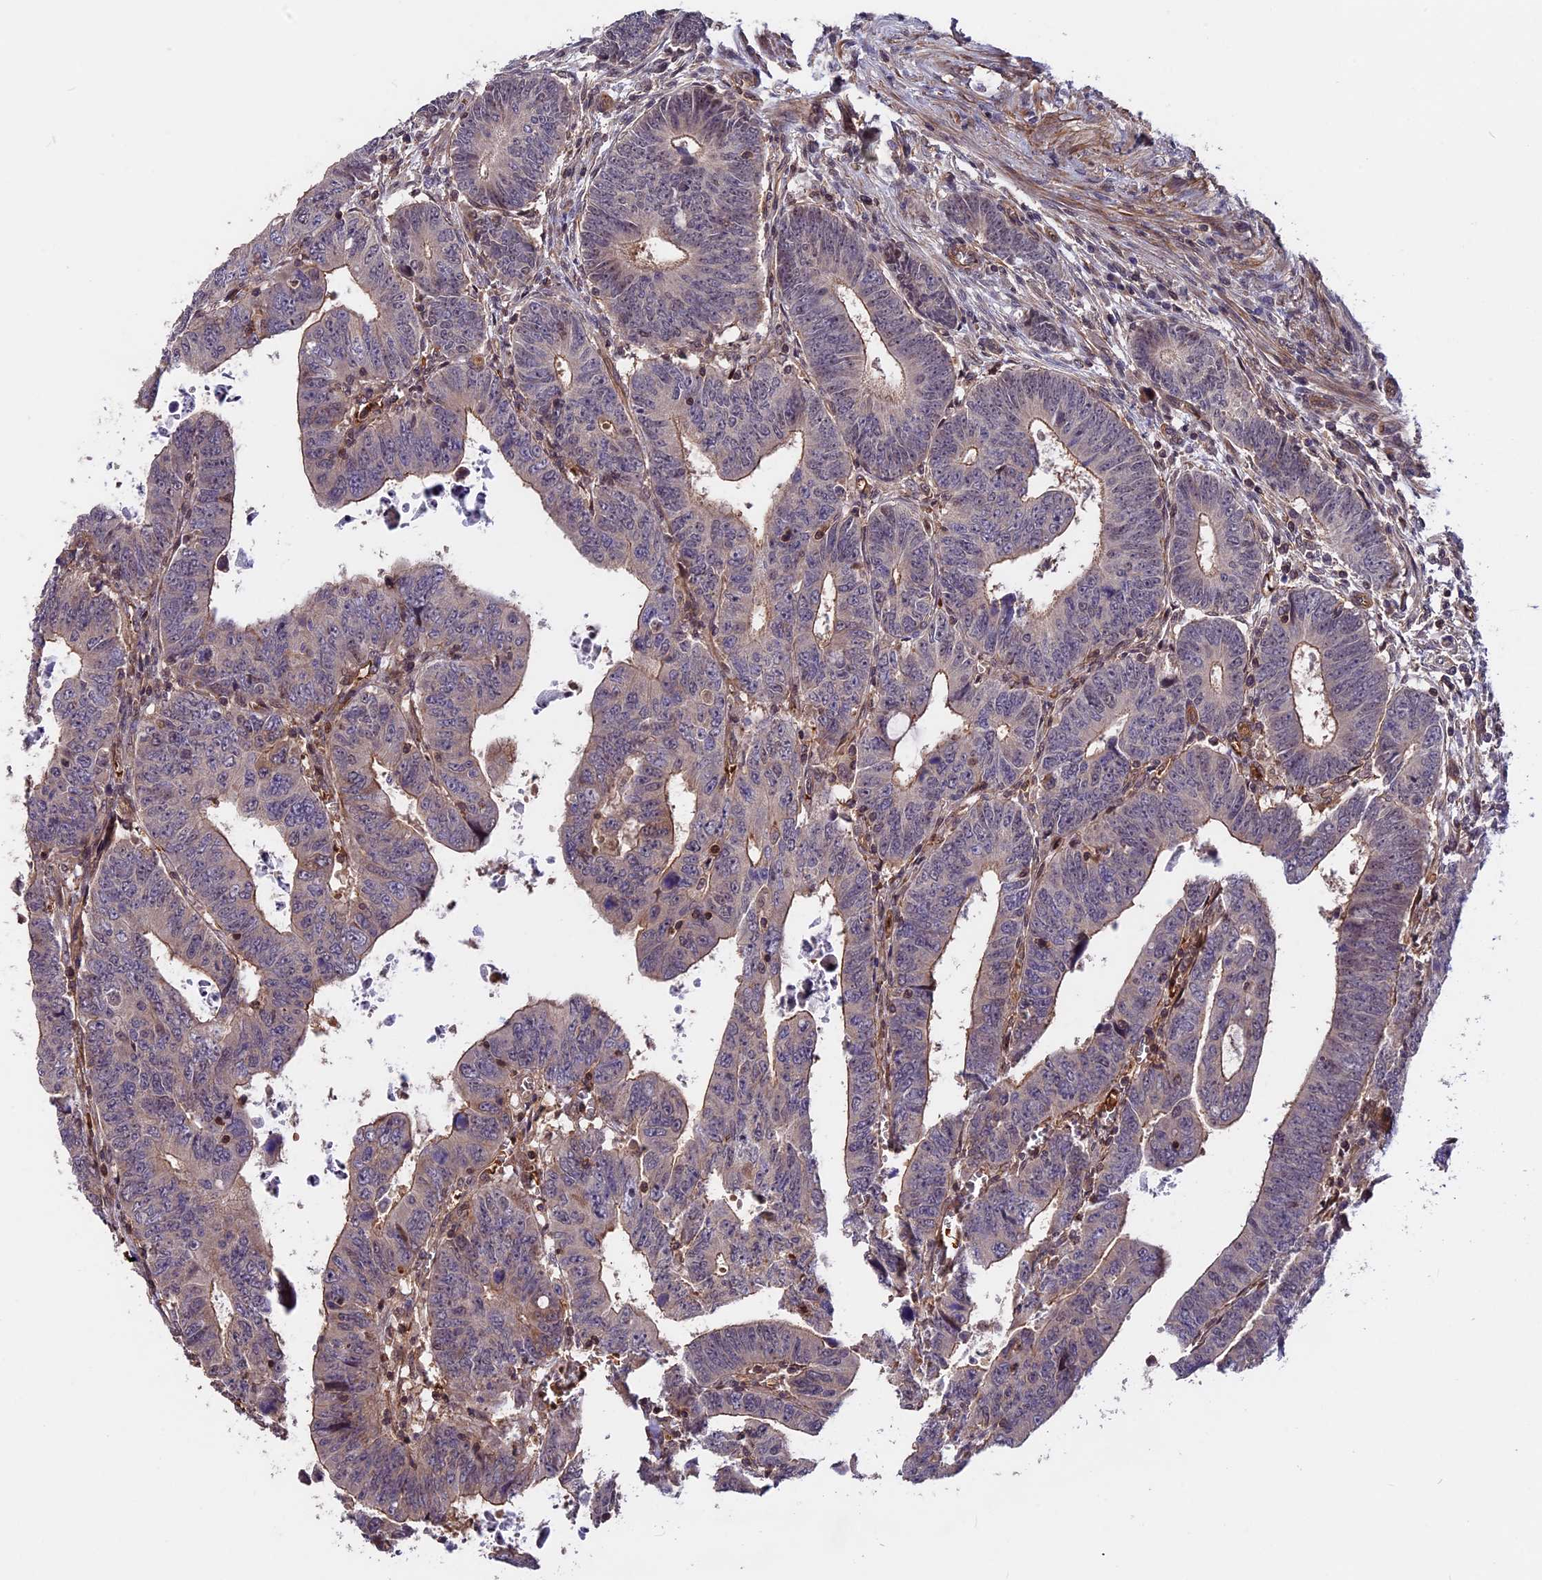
{"staining": {"intensity": "weak", "quantity": "25%-75%", "location": "cytoplasmic/membranous"}, "tissue": "colorectal cancer", "cell_type": "Tumor cells", "image_type": "cancer", "snomed": [{"axis": "morphology", "description": "Normal tissue, NOS"}, {"axis": "morphology", "description": "Adenocarcinoma, NOS"}, {"axis": "topography", "description": "Rectum"}], "caption": "The image exhibits staining of colorectal cancer, revealing weak cytoplasmic/membranous protein positivity (brown color) within tumor cells.", "gene": "ZC3H10", "patient": {"sex": "female", "age": 65}}